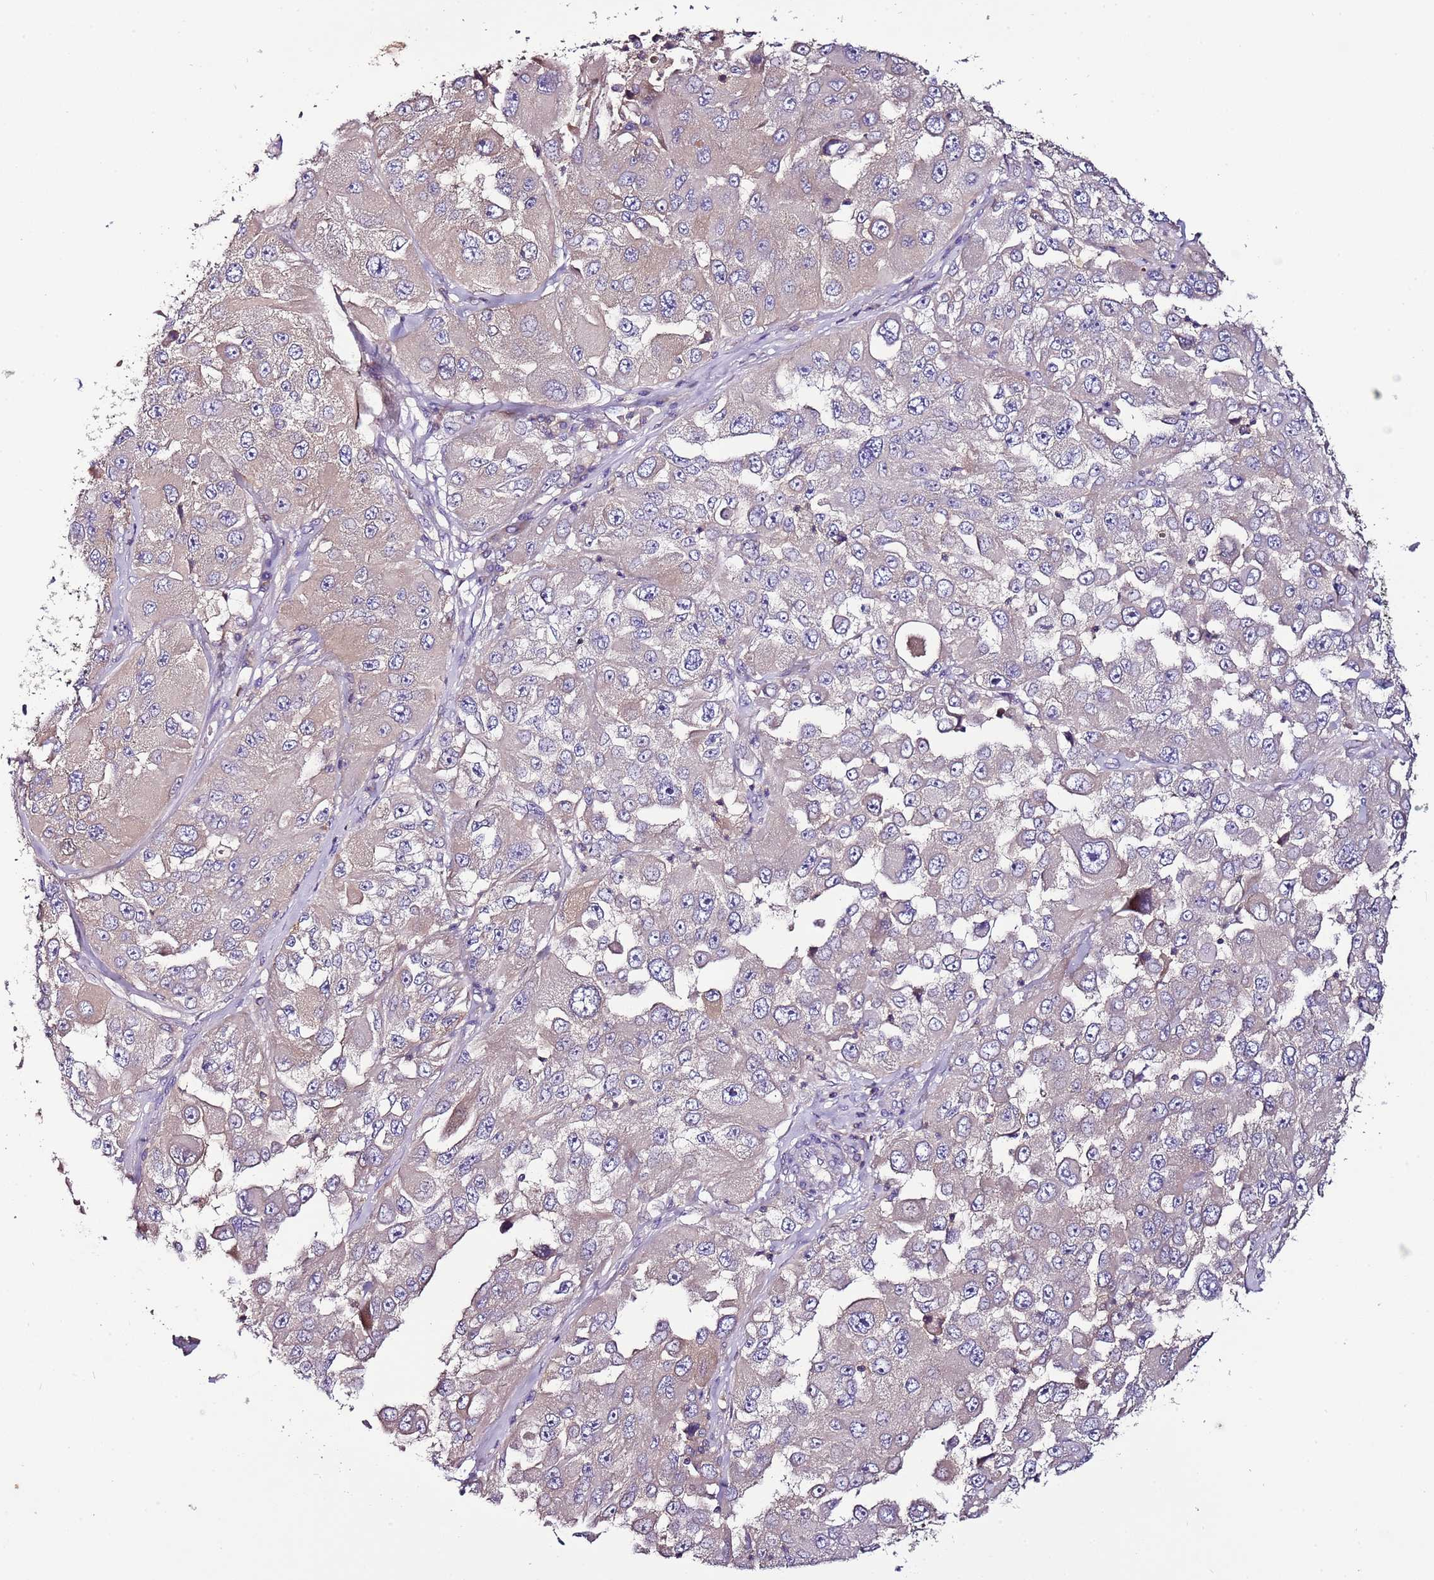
{"staining": {"intensity": "weak", "quantity": "<25%", "location": "cytoplasmic/membranous"}, "tissue": "melanoma", "cell_type": "Tumor cells", "image_type": "cancer", "snomed": [{"axis": "morphology", "description": "Malignant melanoma, Metastatic site"}, {"axis": "topography", "description": "Lymph node"}], "caption": "Protein analysis of malignant melanoma (metastatic site) demonstrates no significant positivity in tumor cells.", "gene": "IGIP", "patient": {"sex": "male", "age": 62}}